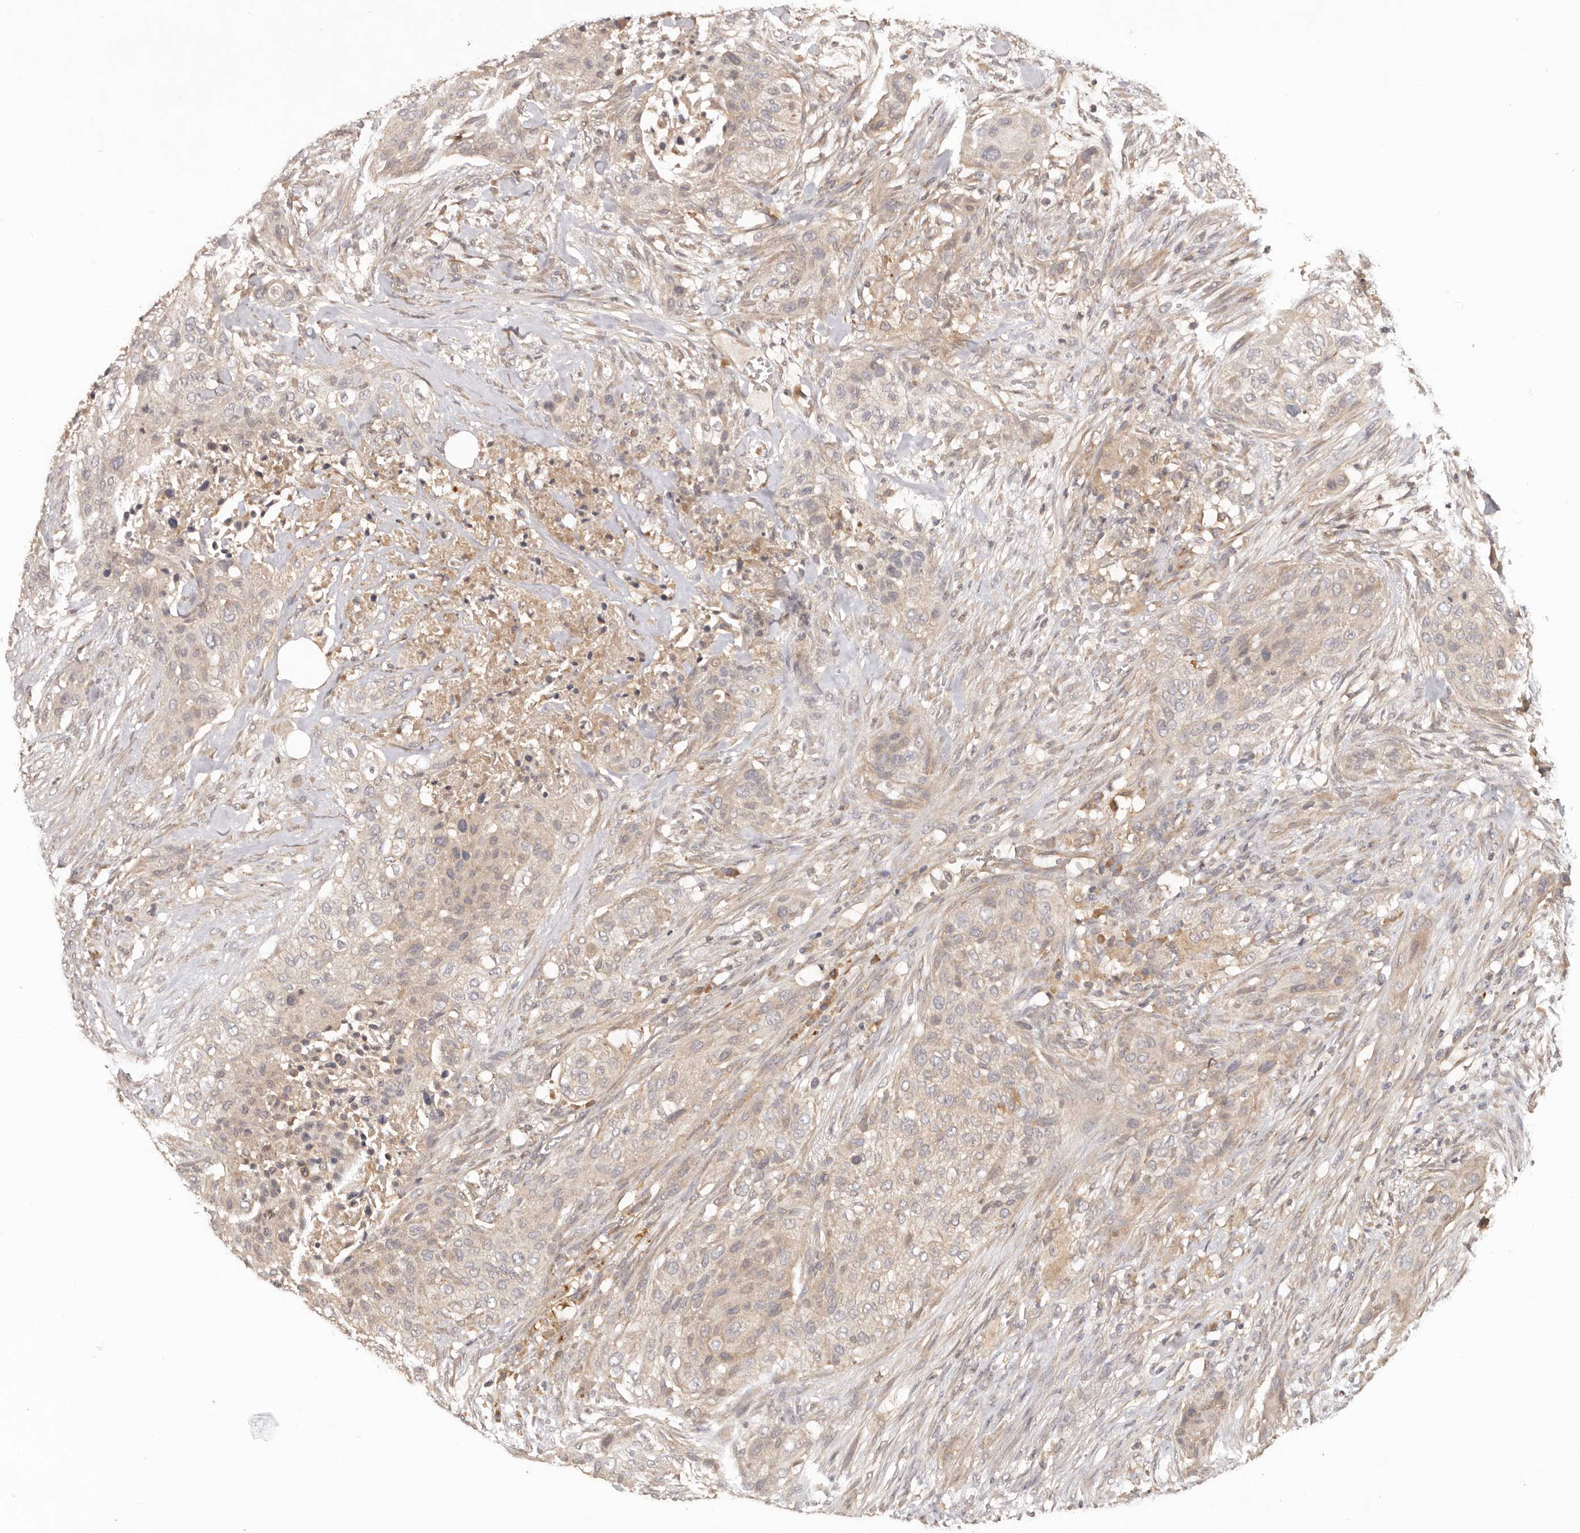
{"staining": {"intensity": "weak", "quantity": "<25%", "location": "cytoplasmic/membranous"}, "tissue": "urothelial cancer", "cell_type": "Tumor cells", "image_type": "cancer", "snomed": [{"axis": "morphology", "description": "Urothelial carcinoma, High grade"}, {"axis": "topography", "description": "Urinary bladder"}], "caption": "This image is of urothelial cancer stained with immunohistochemistry to label a protein in brown with the nuclei are counter-stained blue. There is no positivity in tumor cells. (Stains: DAB (3,3'-diaminobenzidine) IHC with hematoxylin counter stain, Microscopy: brightfield microscopy at high magnification).", "gene": "PKIB", "patient": {"sex": "male", "age": 35}}